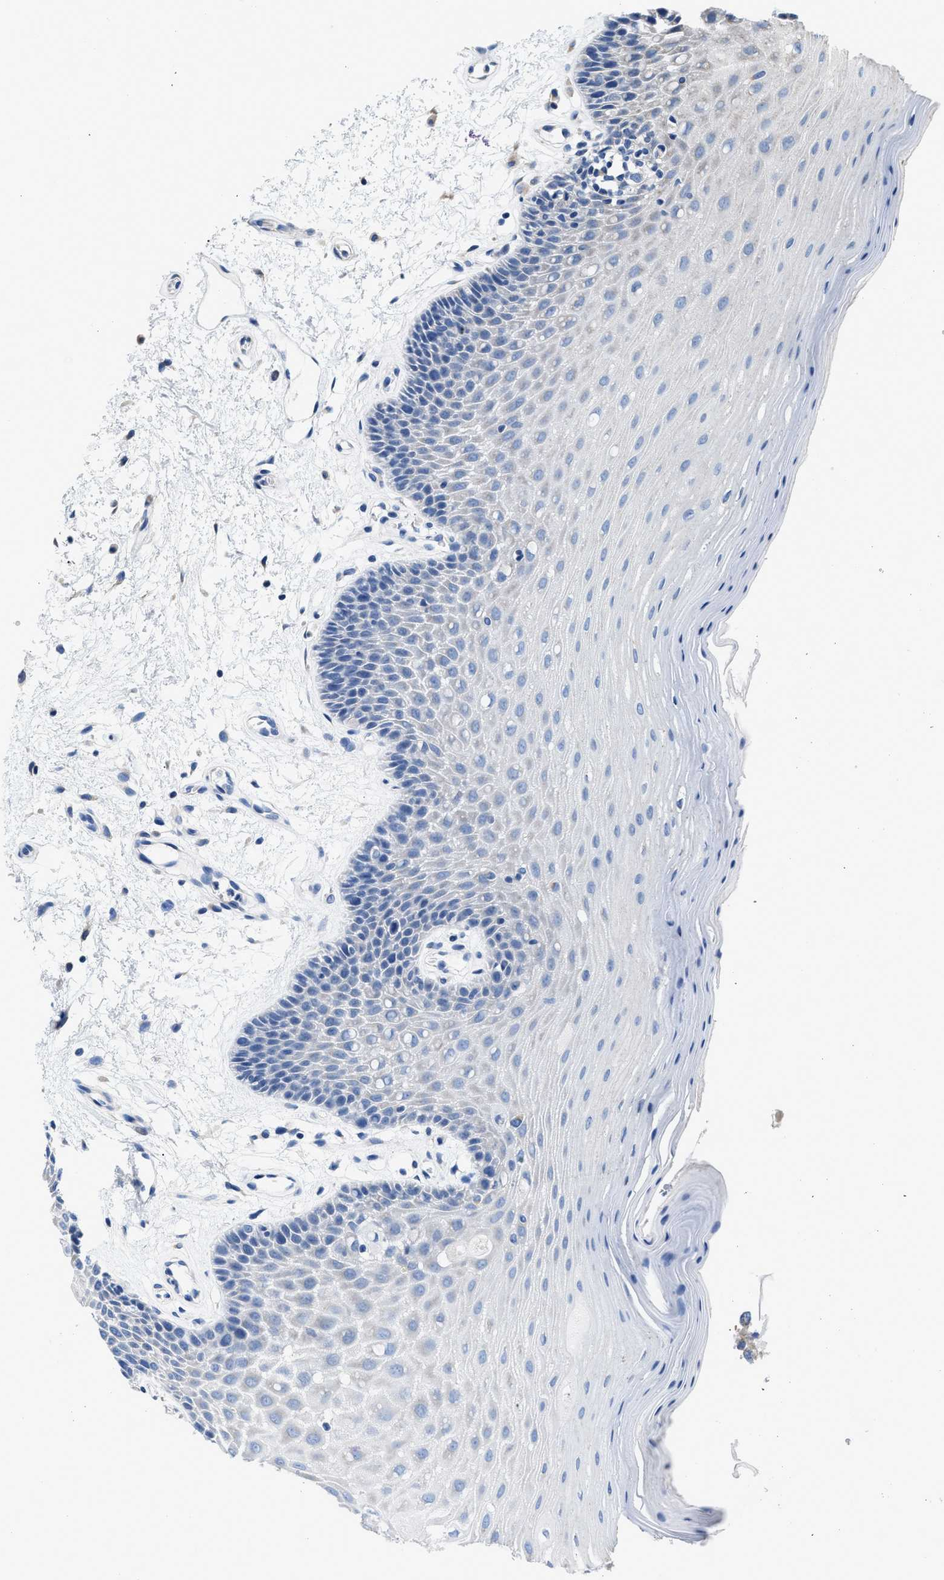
{"staining": {"intensity": "moderate", "quantity": "<25%", "location": "cytoplasmic/membranous"}, "tissue": "oral mucosa", "cell_type": "Squamous epithelial cells", "image_type": "normal", "snomed": [{"axis": "morphology", "description": "Normal tissue, NOS"}, {"axis": "morphology", "description": "Squamous cell carcinoma, NOS"}, {"axis": "topography", "description": "Oral tissue"}, {"axis": "topography", "description": "Head-Neck"}], "caption": "Moderate cytoplasmic/membranous staining for a protein is seen in approximately <25% of squamous epithelial cells of benign oral mucosa using immunohistochemistry.", "gene": "CEP128", "patient": {"sex": "male", "age": 71}}